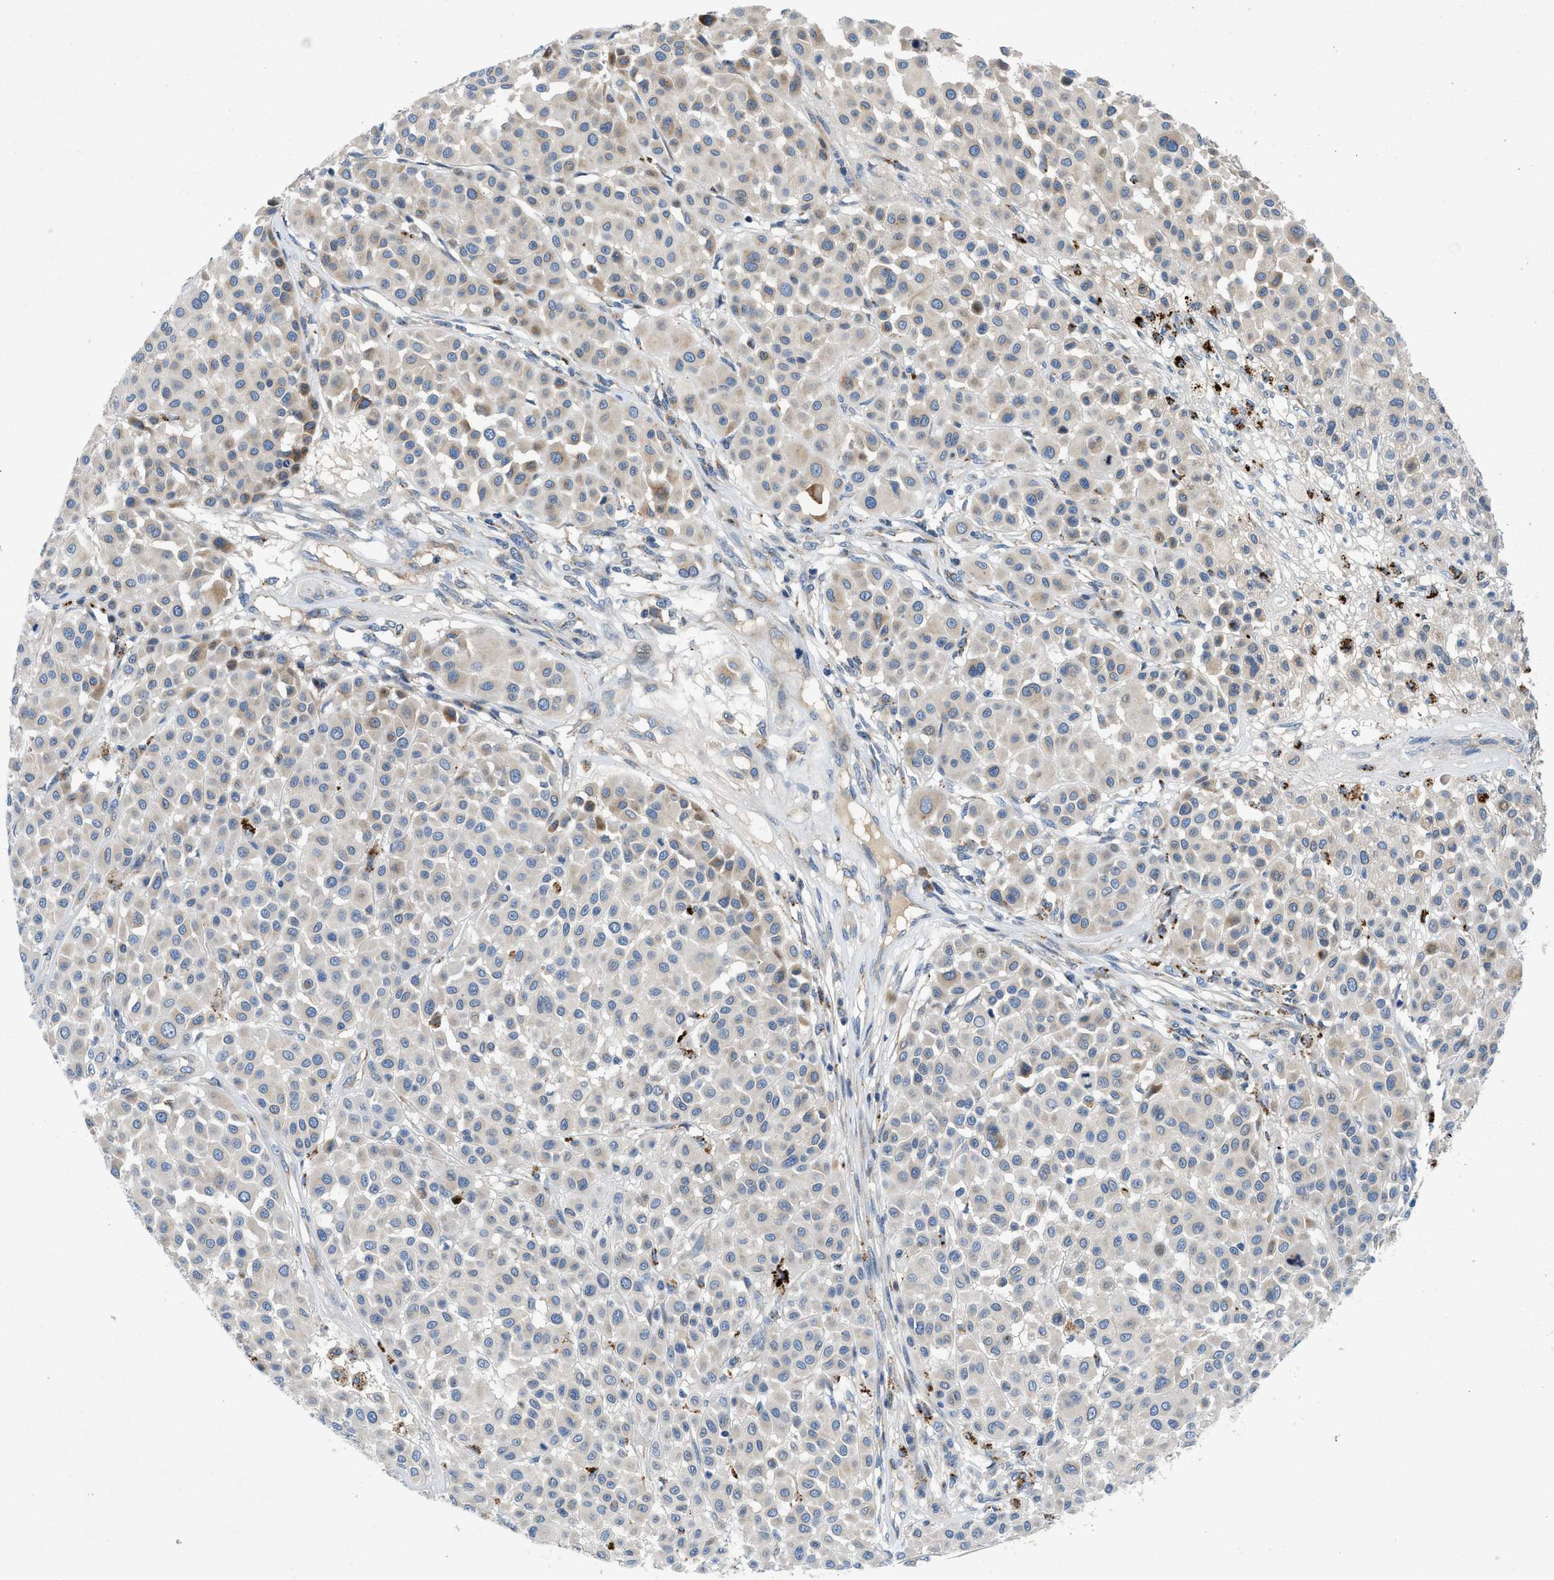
{"staining": {"intensity": "weak", "quantity": "<25%", "location": "cytoplasmic/membranous"}, "tissue": "melanoma", "cell_type": "Tumor cells", "image_type": "cancer", "snomed": [{"axis": "morphology", "description": "Malignant melanoma, Metastatic site"}, {"axis": "topography", "description": "Soft tissue"}], "caption": "Tumor cells are negative for brown protein staining in malignant melanoma (metastatic site).", "gene": "TMEM248", "patient": {"sex": "male", "age": 41}}